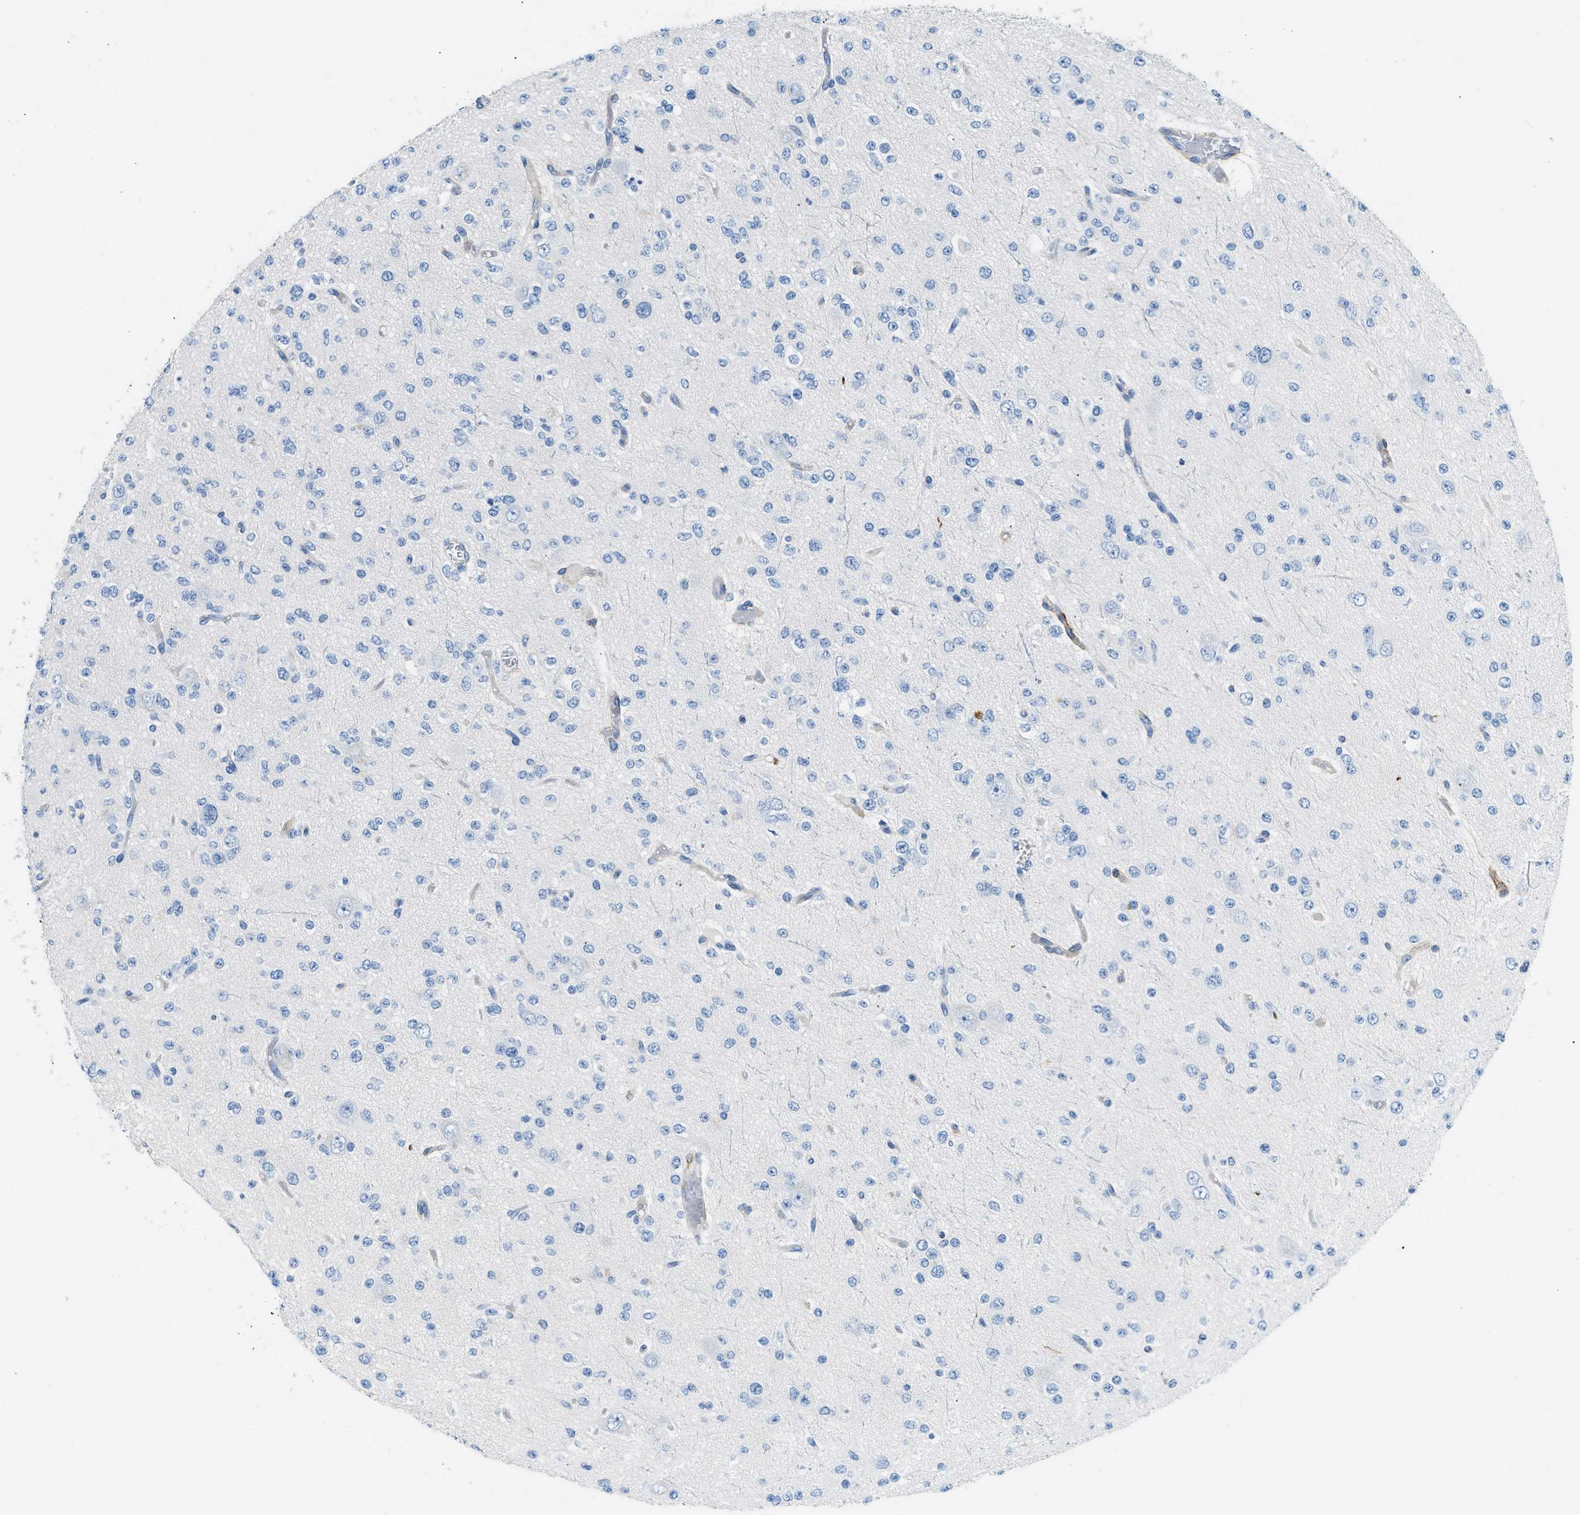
{"staining": {"intensity": "negative", "quantity": "none", "location": "none"}, "tissue": "glioma", "cell_type": "Tumor cells", "image_type": "cancer", "snomed": [{"axis": "morphology", "description": "Glioma, malignant, Low grade"}, {"axis": "topography", "description": "Brain"}], "caption": "Human low-grade glioma (malignant) stained for a protein using IHC exhibits no staining in tumor cells.", "gene": "COL15A1", "patient": {"sex": "male", "age": 38}}